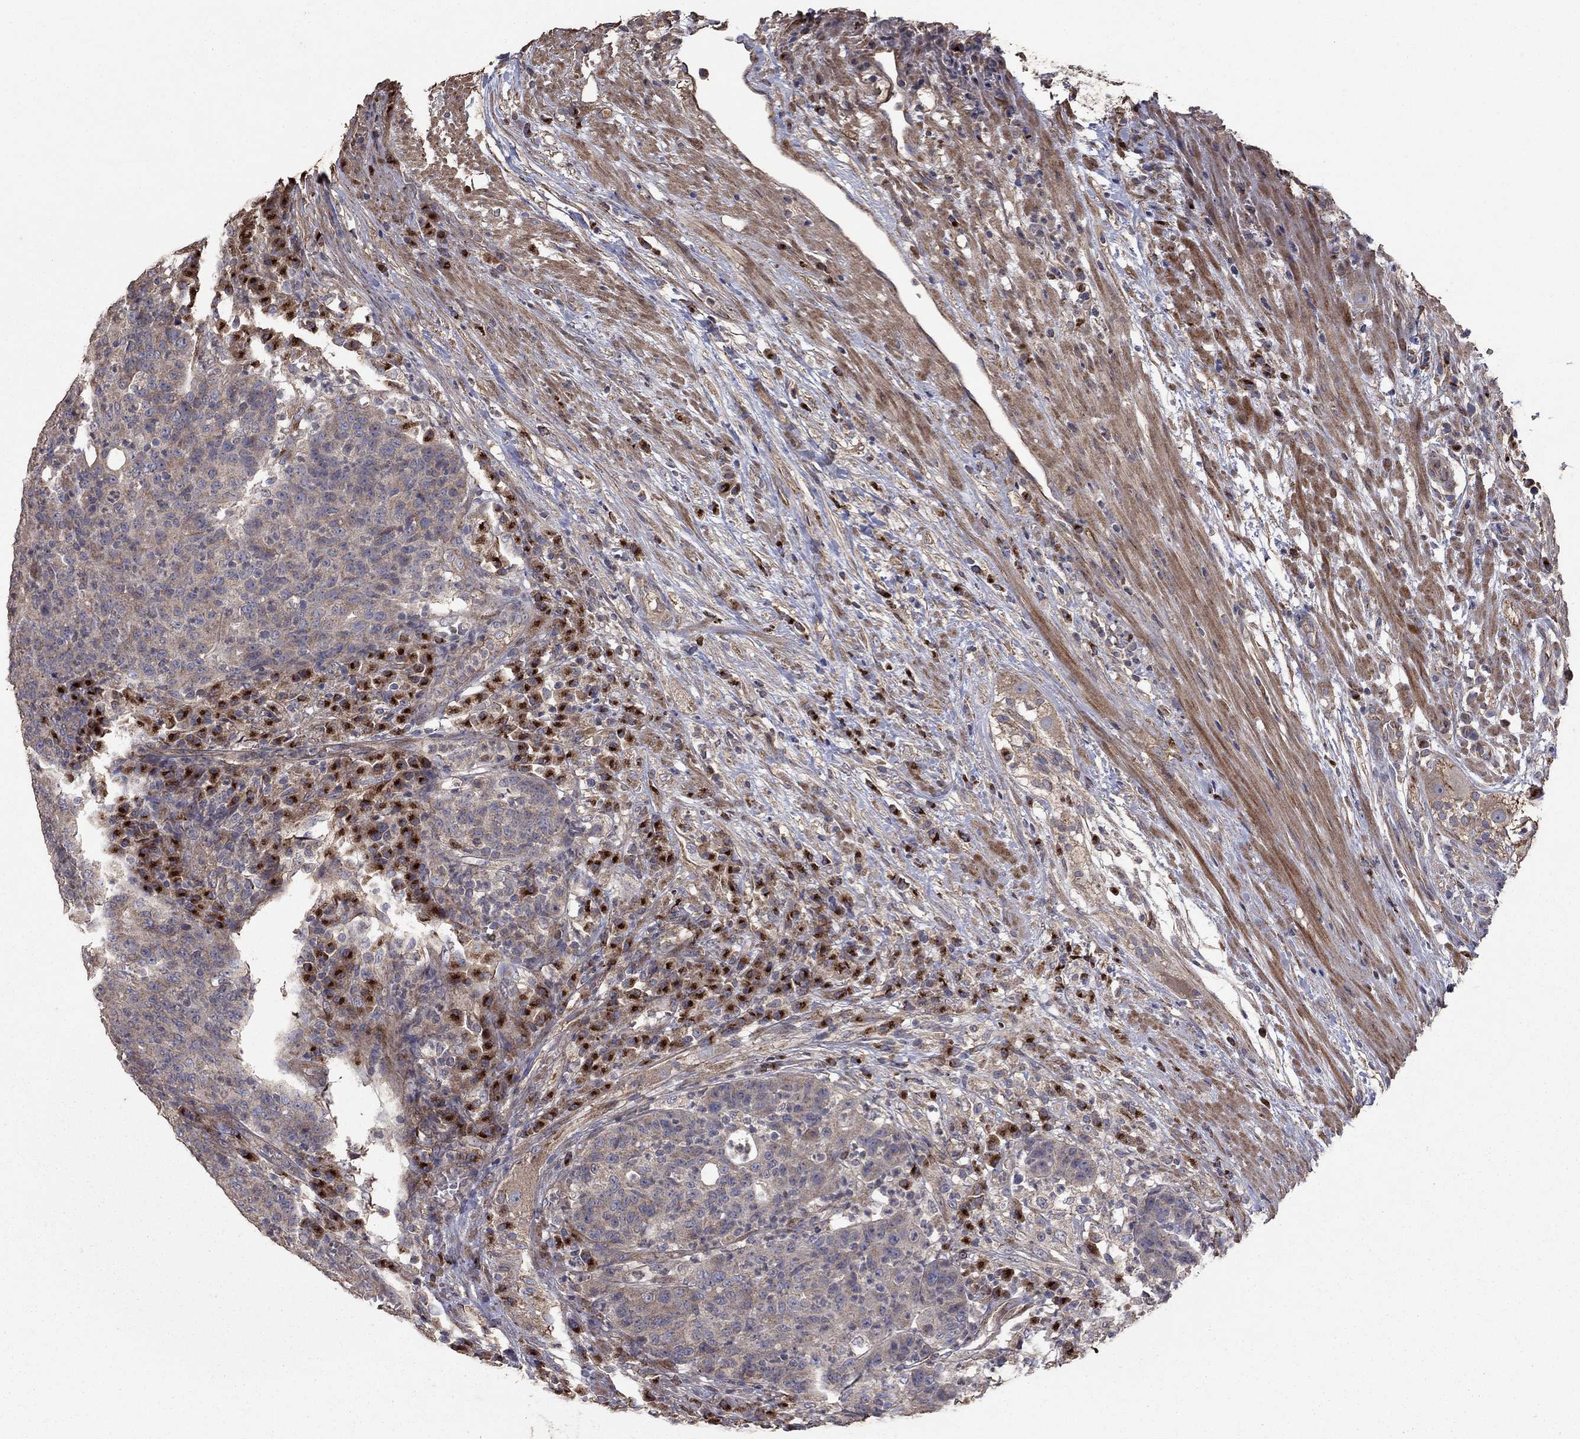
{"staining": {"intensity": "negative", "quantity": "none", "location": "none"}, "tissue": "colorectal cancer", "cell_type": "Tumor cells", "image_type": "cancer", "snomed": [{"axis": "morphology", "description": "Adenocarcinoma, NOS"}, {"axis": "topography", "description": "Colon"}], "caption": "Colorectal cancer (adenocarcinoma) was stained to show a protein in brown. There is no significant positivity in tumor cells.", "gene": "FLT4", "patient": {"sex": "male", "age": 70}}